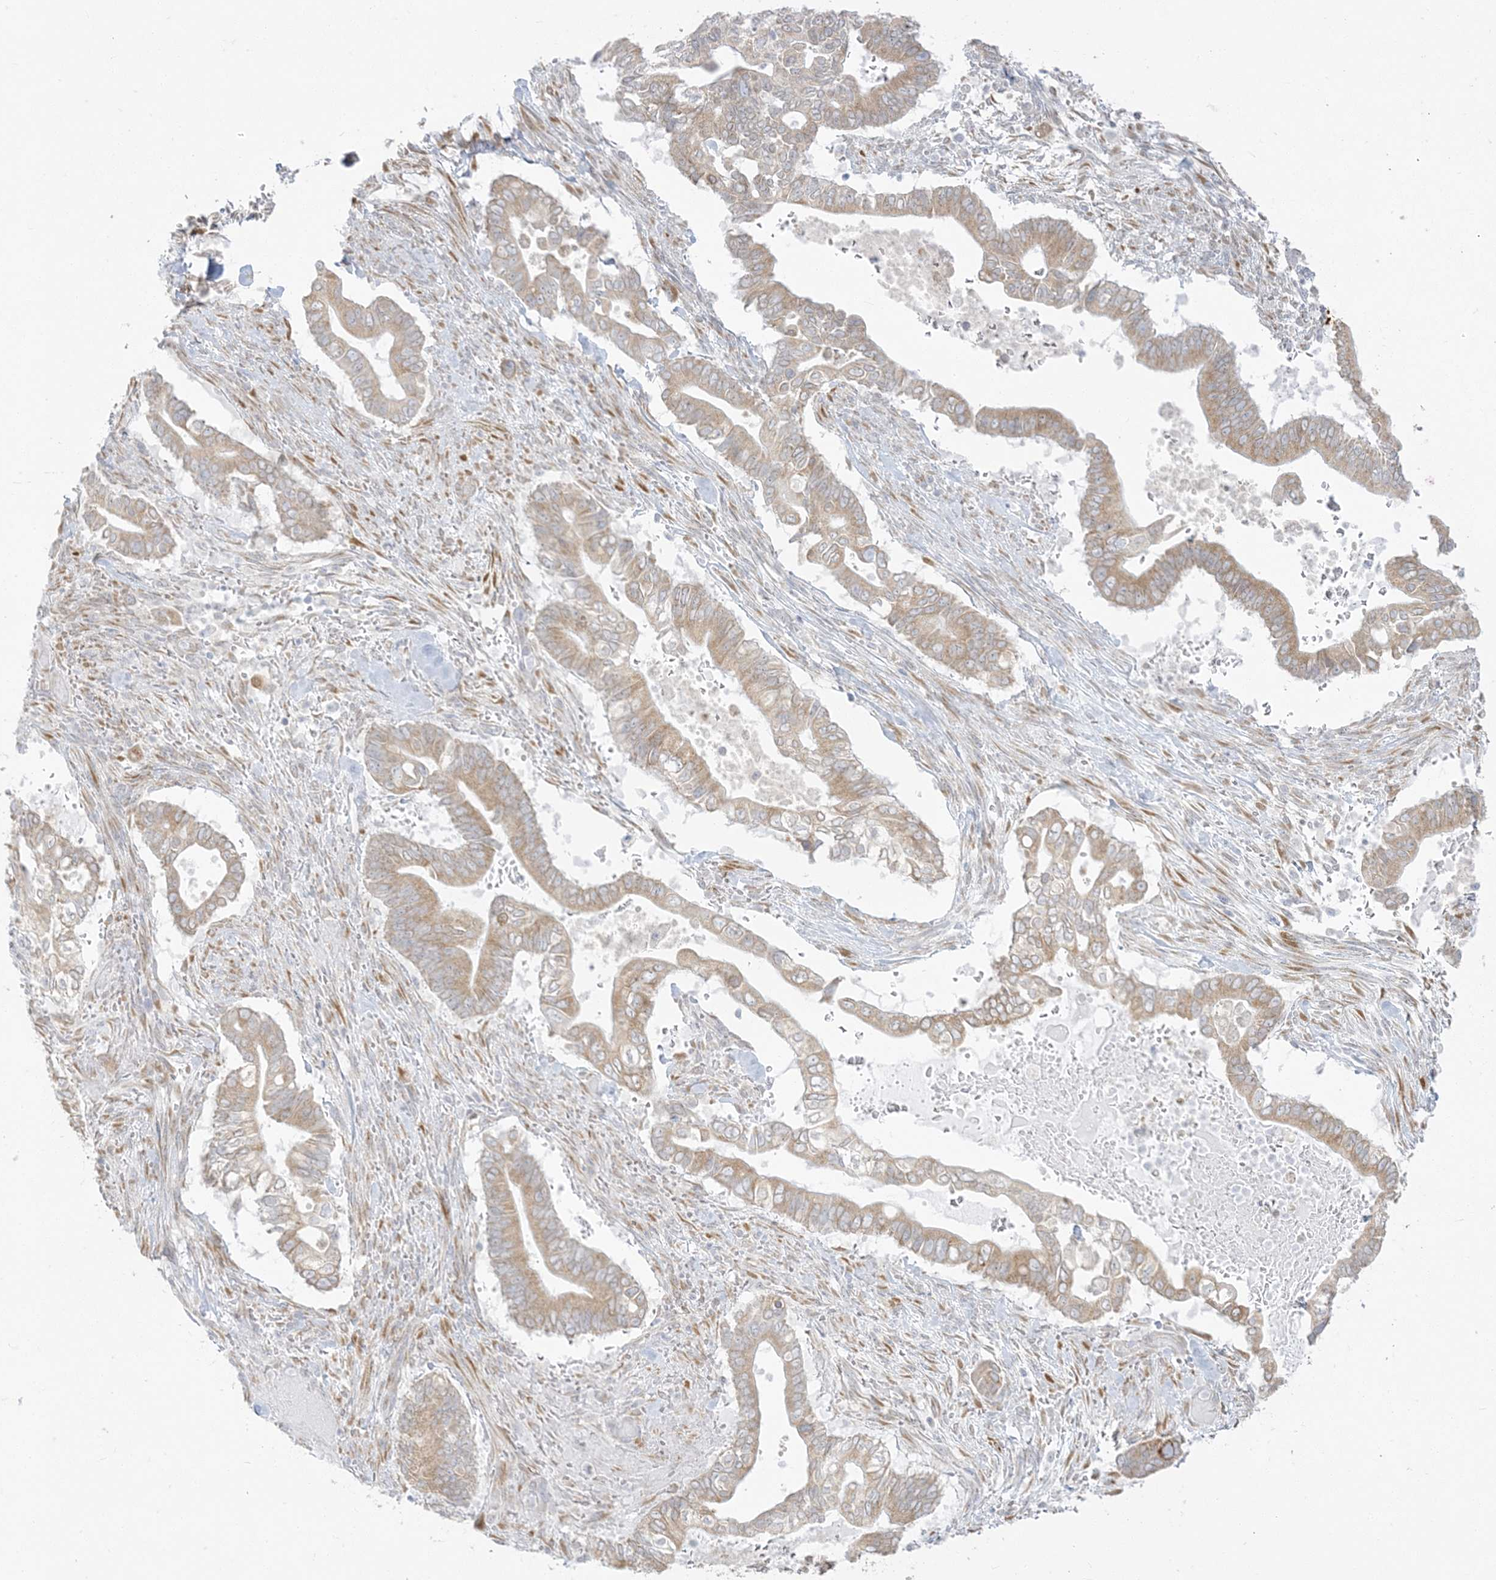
{"staining": {"intensity": "weak", "quantity": ">75%", "location": "cytoplasmic/membranous"}, "tissue": "pancreatic cancer", "cell_type": "Tumor cells", "image_type": "cancer", "snomed": [{"axis": "morphology", "description": "Adenocarcinoma, NOS"}, {"axis": "topography", "description": "Pancreas"}], "caption": "Tumor cells reveal weak cytoplasmic/membranous staining in about >75% of cells in adenocarcinoma (pancreatic).", "gene": "ZC3H6", "patient": {"sex": "male", "age": 68}}